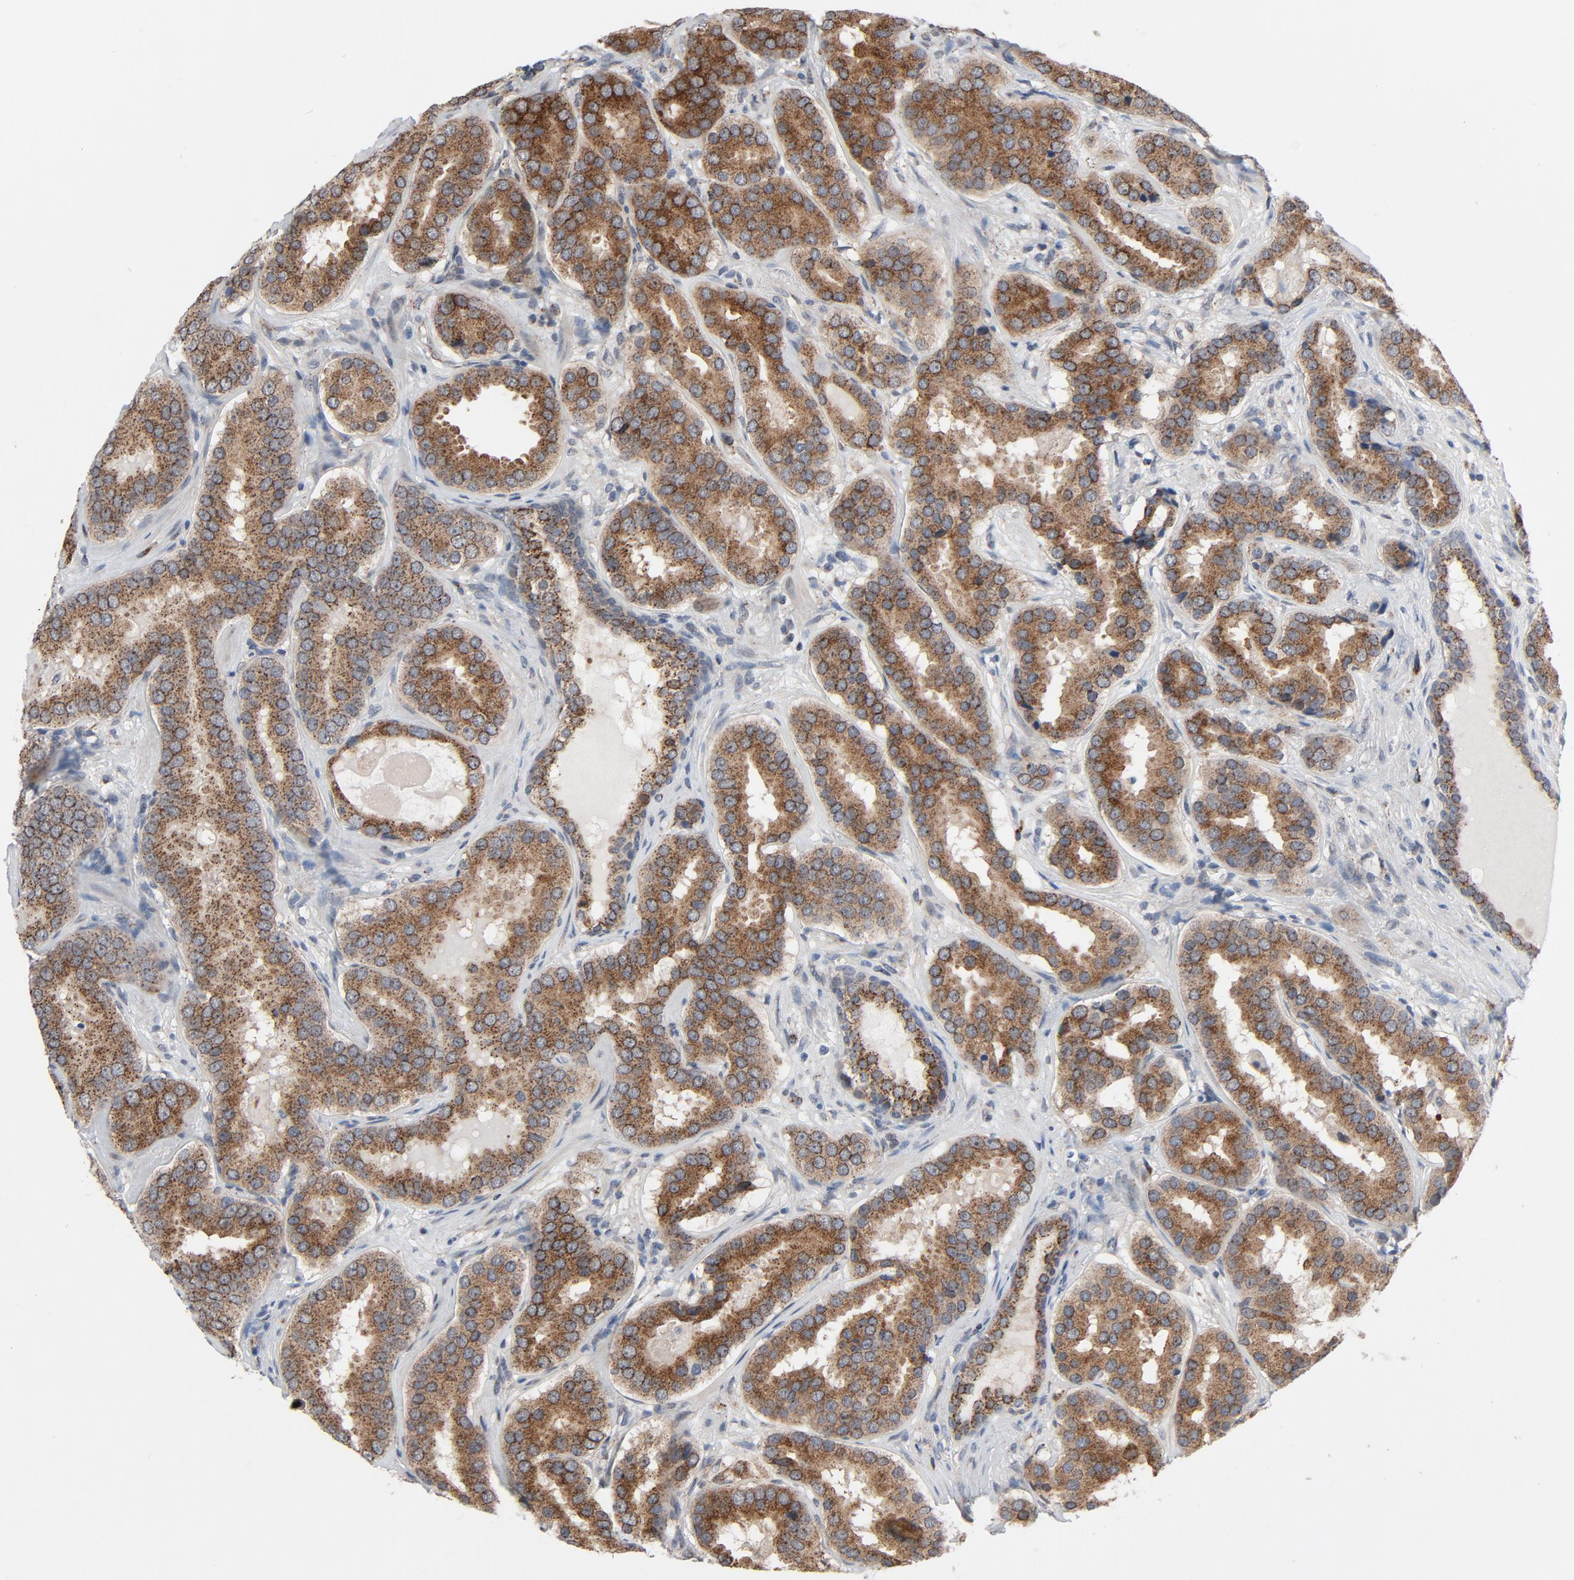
{"staining": {"intensity": "moderate", "quantity": ">75%", "location": "cytoplasmic/membranous"}, "tissue": "prostate cancer", "cell_type": "Tumor cells", "image_type": "cancer", "snomed": [{"axis": "morphology", "description": "Adenocarcinoma, Low grade"}, {"axis": "topography", "description": "Prostate"}], "caption": "Immunohistochemical staining of prostate cancer (low-grade adenocarcinoma) displays moderate cytoplasmic/membranous protein expression in about >75% of tumor cells.", "gene": "RPL12", "patient": {"sex": "male", "age": 59}}